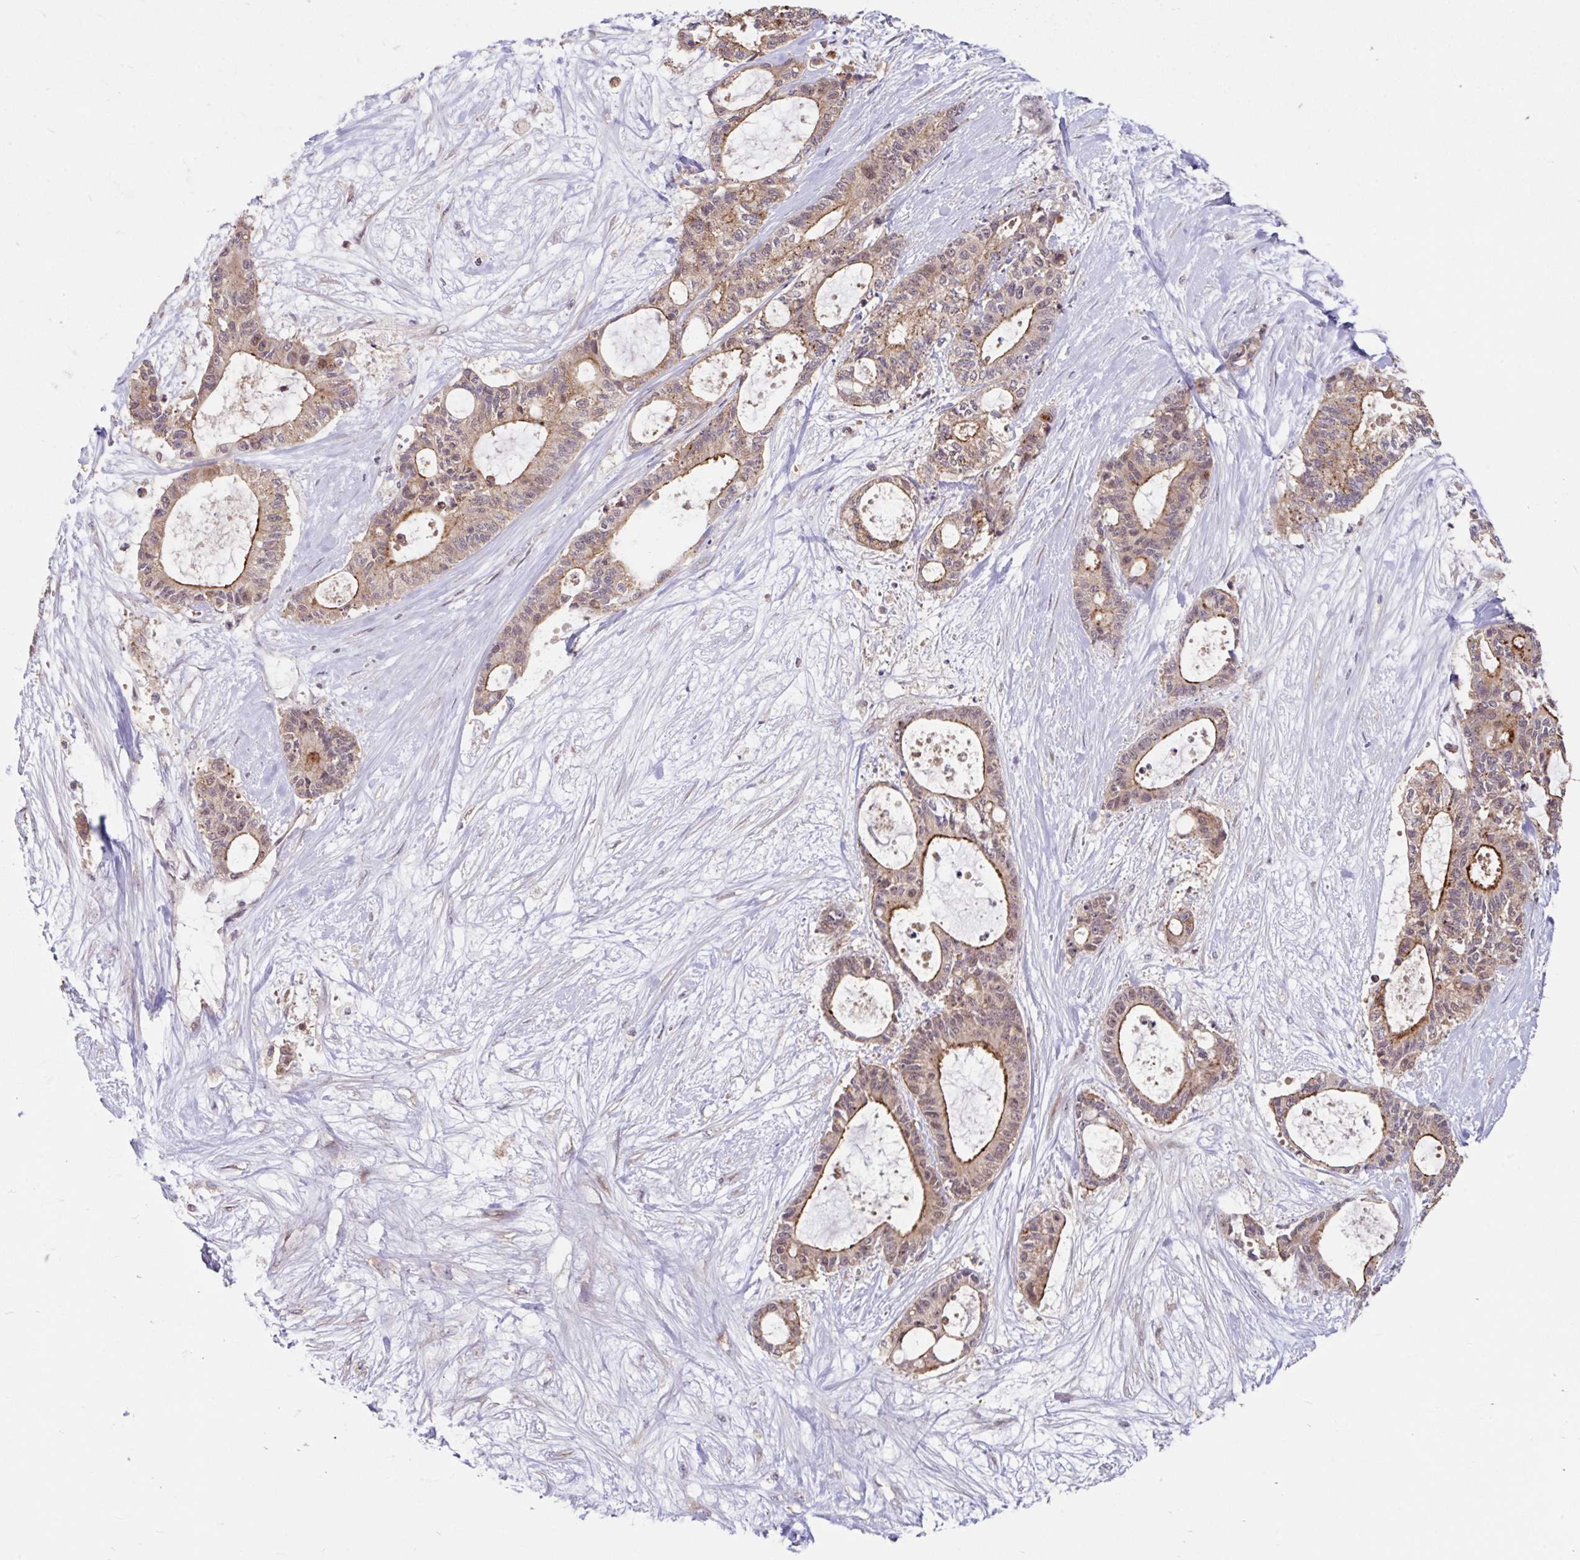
{"staining": {"intensity": "strong", "quantity": ">75%", "location": "cytoplasmic/membranous,nuclear"}, "tissue": "liver cancer", "cell_type": "Tumor cells", "image_type": "cancer", "snomed": [{"axis": "morphology", "description": "Normal tissue, NOS"}, {"axis": "morphology", "description": "Cholangiocarcinoma"}, {"axis": "topography", "description": "Liver"}, {"axis": "topography", "description": "Peripheral nerve tissue"}], "caption": "An IHC photomicrograph of neoplastic tissue is shown. Protein staining in brown highlights strong cytoplasmic/membranous and nuclear positivity in liver cancer within tumor cells.", "gene": "STYXL1", "patient": {"sex": "female", "age": 73}}